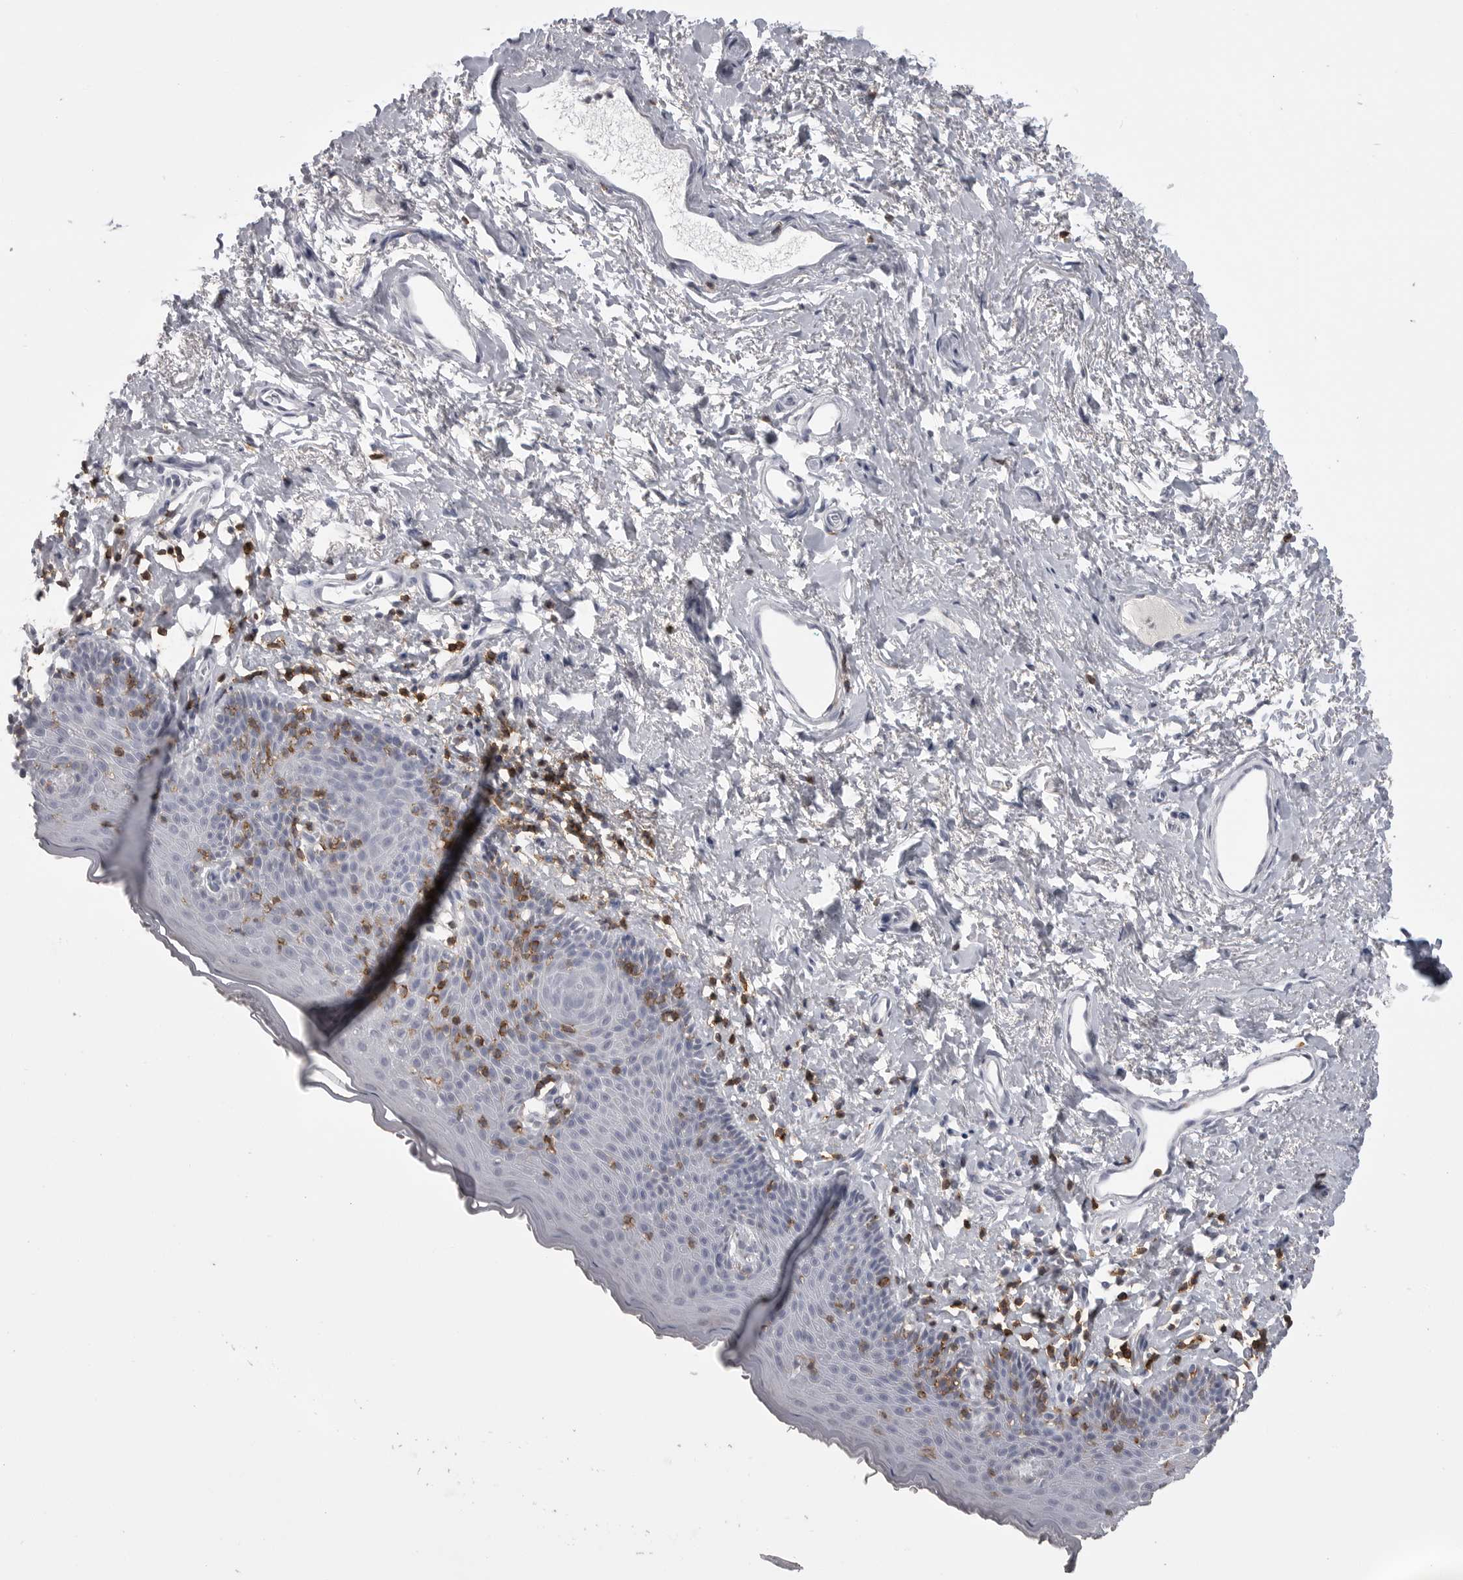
{"staining": {"intensity": "negative", "quantity": "none", "location": "none"}, "tissue": "skin", "cell_type": "Epidermal cells", "image_type": "normal", "snomed": [{"axis": "morphology", "description": "Normal tissue, NOS"}, {"axis": "topography", "description": "Vulva"}], "caption": "Skin was stained to show a protein in brown. There is no significant positivity in epidermal cells. The staining was performed using DAB (3,3'-diaminobenzidine) to visualize the protein expression in brown, while the nuclei were stained in blue with hematoxylin (Magnification: 20x).", "gene": "ITGAL", "patient": {"sex": "female", "age": 66}}